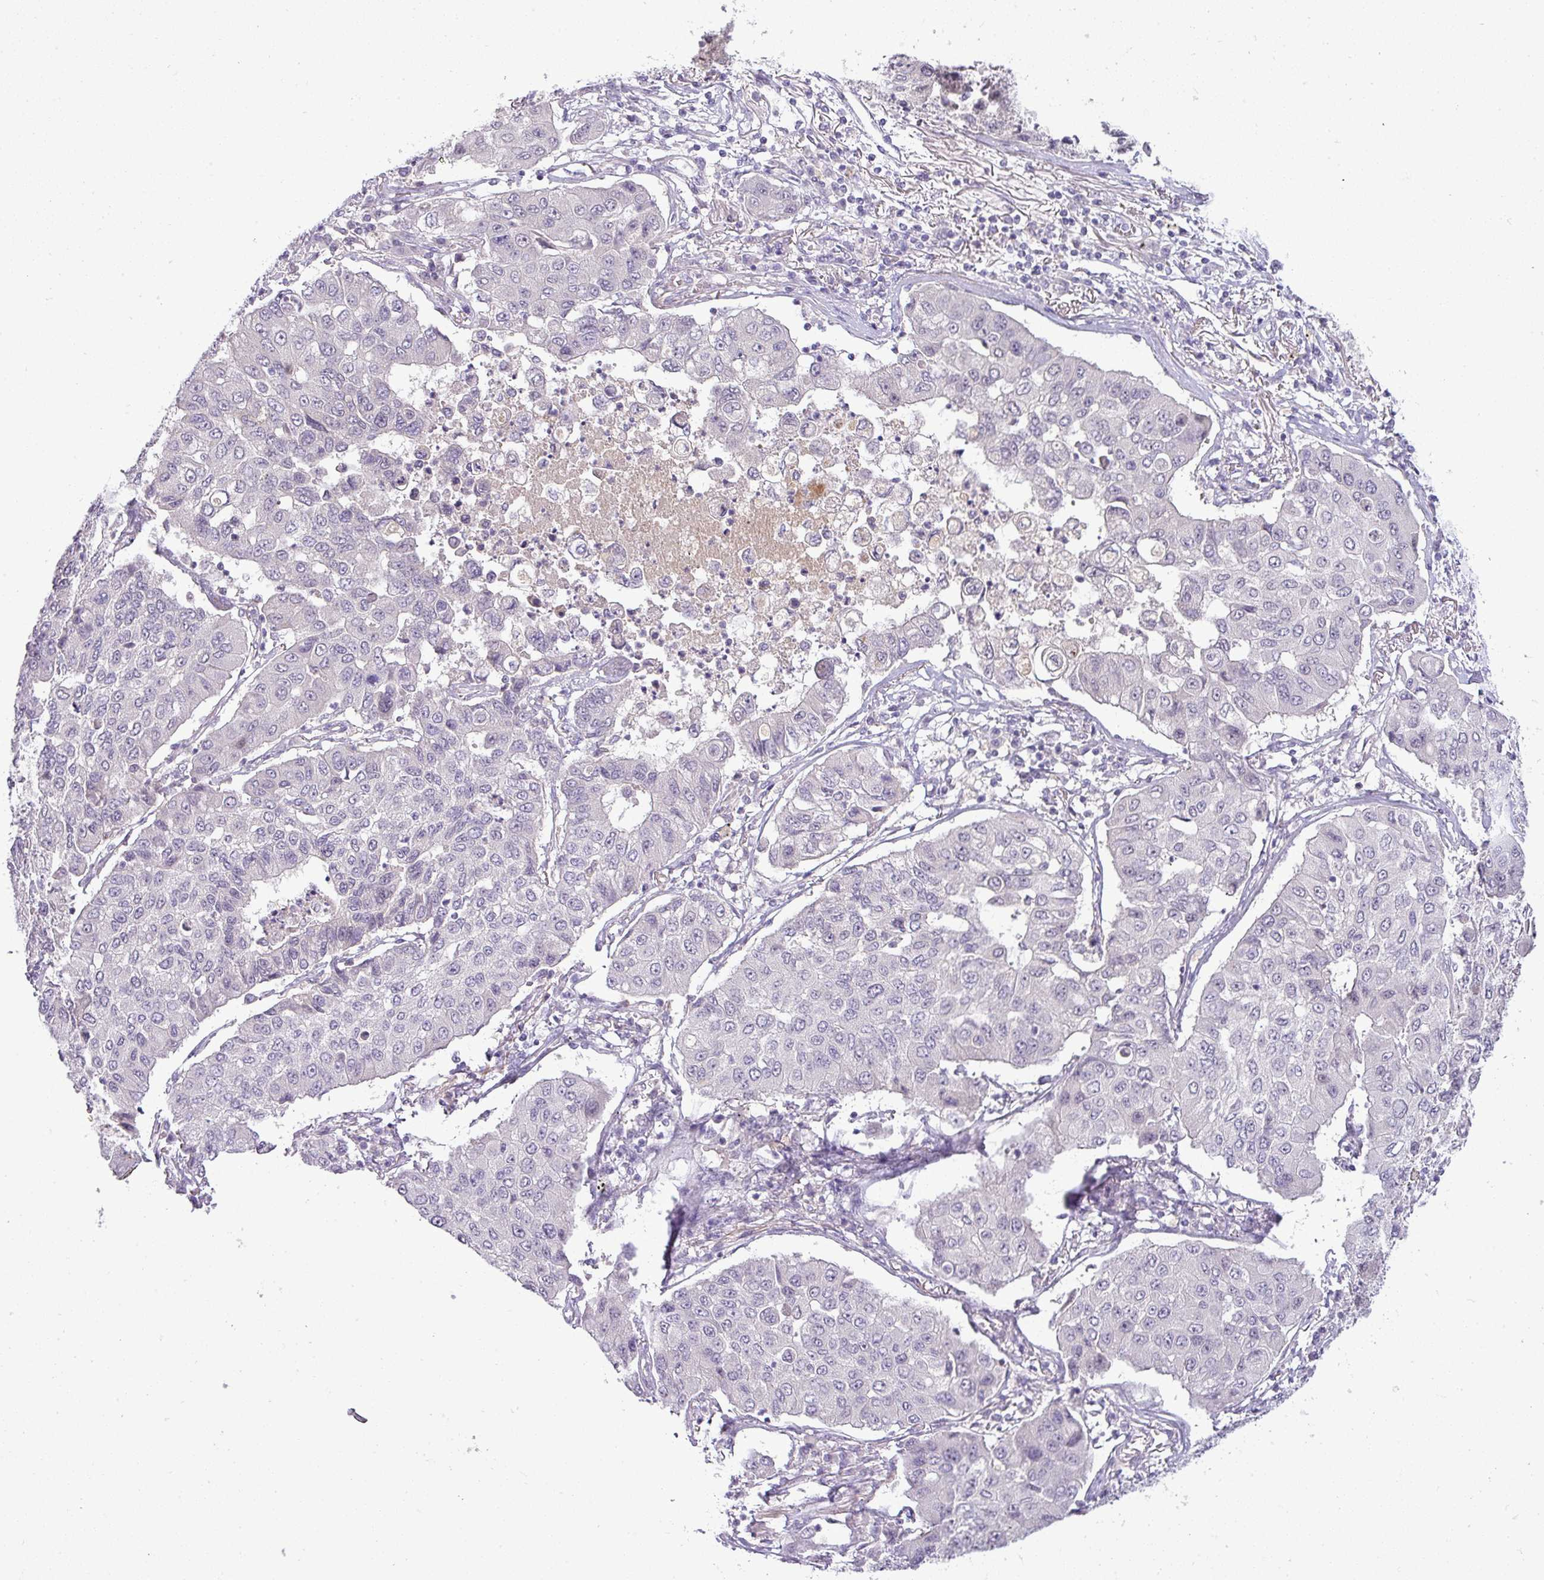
{"staining": {"intensity": "negative", "quantity": "none", "location": "none"}, "tissue": "lung cancer", "cell_type": "Tumor cells", "image_type": "cancer", "snomed": [{"axis": "morphology", "description": "Squamous cell carcinoma, NOS"}, {"axis": "topography", "description": "Lung"}], "caption": "Immunohistochemical staining of squamous cell carcinoma (lung) demonstrates no significant expression in tumor cells.", "gene": "APOM", "patient": {"sex": "male", "age": 74}}